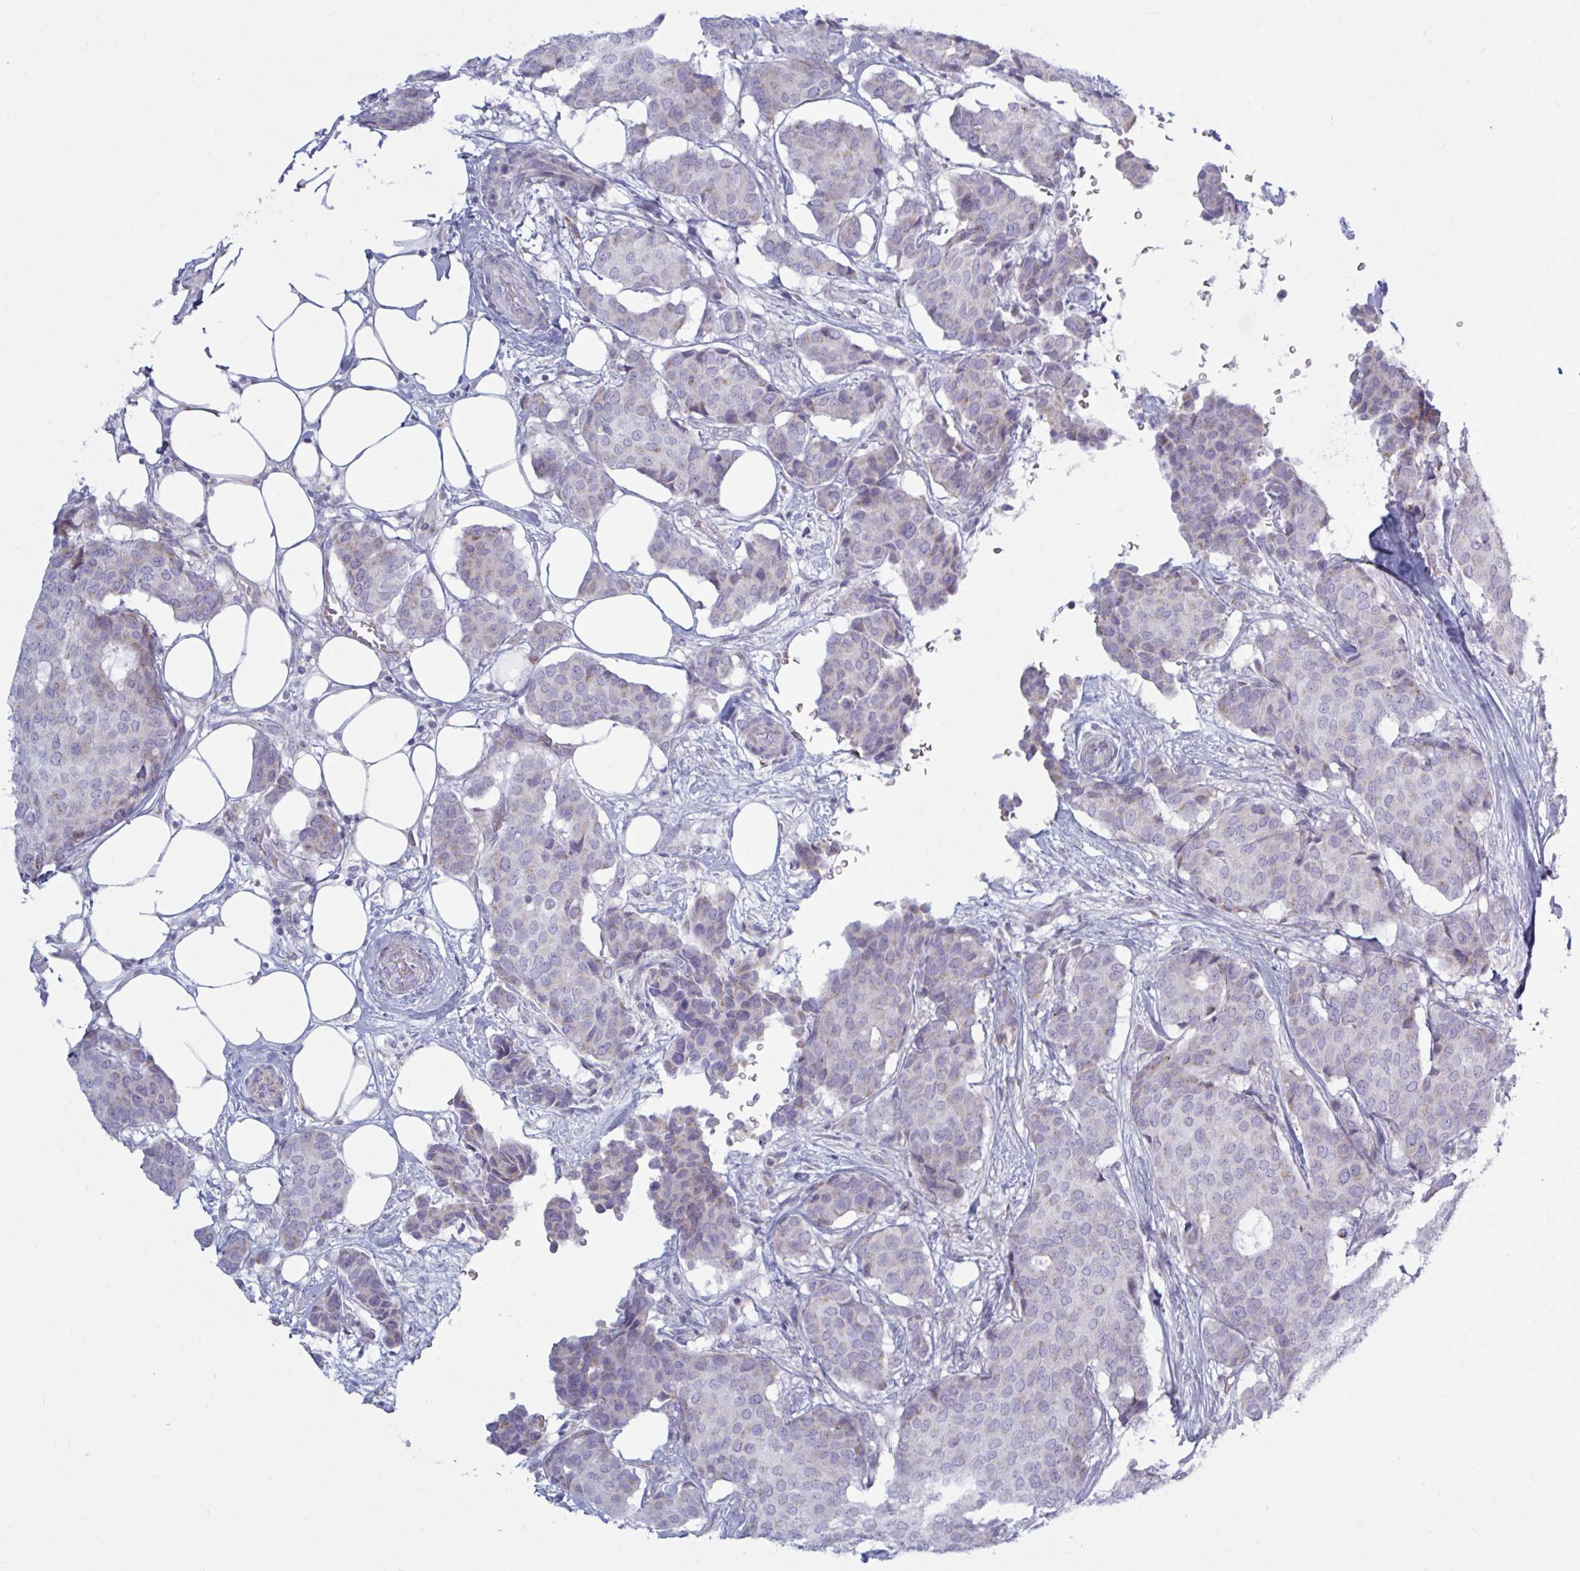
{"staining": {"intensity": "negative", "quantity": "none", "location": "none"}, "tissue": "breast cancer", "cell_type": "Tumor cells", "image_type": "cancer", "snomed": [{"axis": "morphology", "description": "Duct carcinoma"}, {"axis": "topography", "description": "Breast"}], "caption": "Tumor cells are negative for protein expression in human intraductal carcinoma (breast). The staining is performed using DAB (3,3'-diaminobenzidine) brown chromogen with nuclei counter-stained in using hematoxylin.", "gene": "ATG9A", "patient": {"sex": "female", "age": 75}}